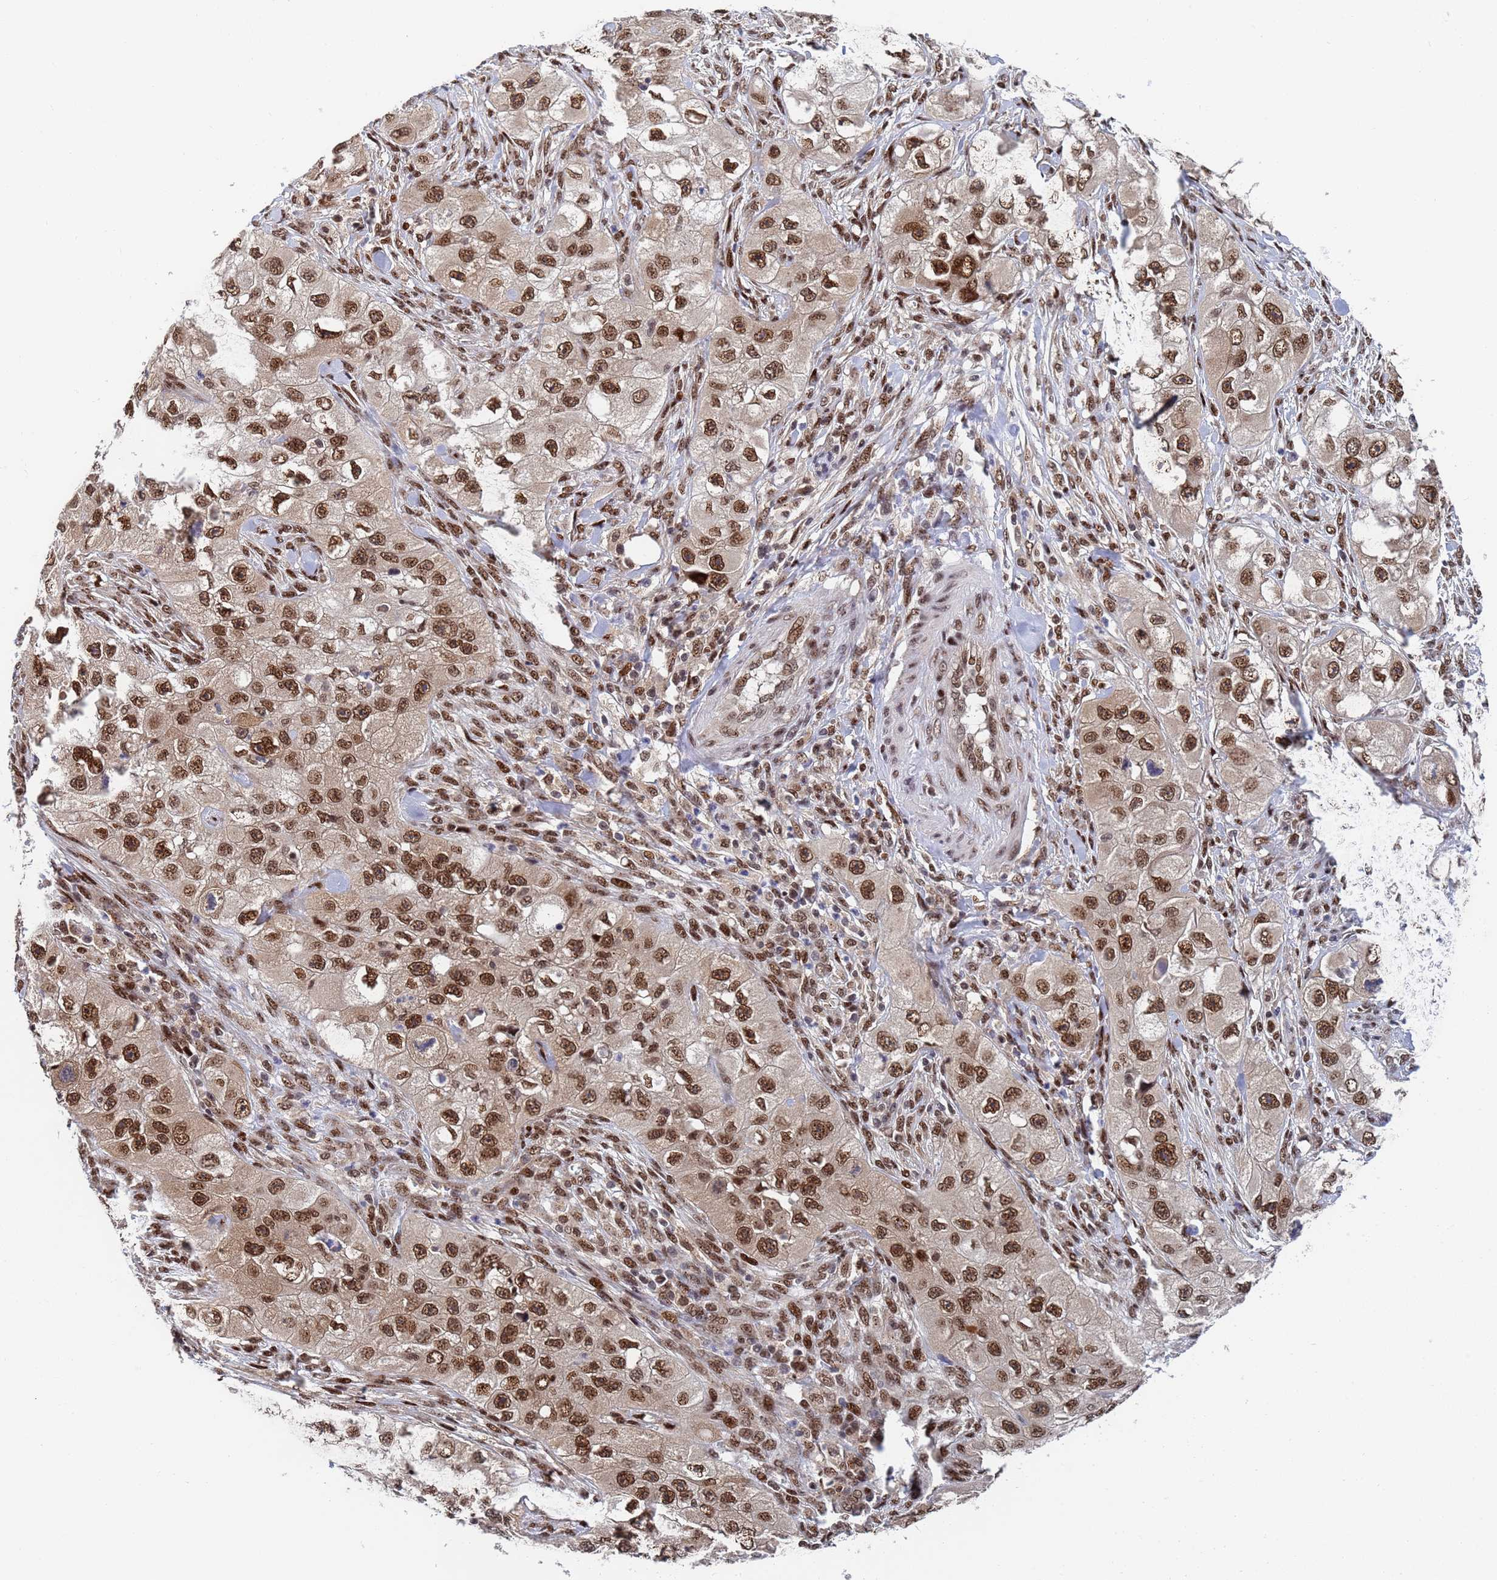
{"staining": {"intensity": "strong", "quantity": ">75%", "location": "nuclear"}, "tissue": "skin cancer", "cell_type": "Tumor cells", "image_type": "cancer", "snomed": [{"axis": "morphology", "description": "Squamous cell carcinoma, NOS"}, {"axis": "topography", "description": "Skin"}, {"axis": "topography", "description": "Subcutis"}], "caption": "A photomicrograph of skin squamous cell carcinoma stained for a protein shows strong nuclear brown staining in tumor cells.", "gene": "AP5Z1", "patient": {"sex": "male", "age": 73}}